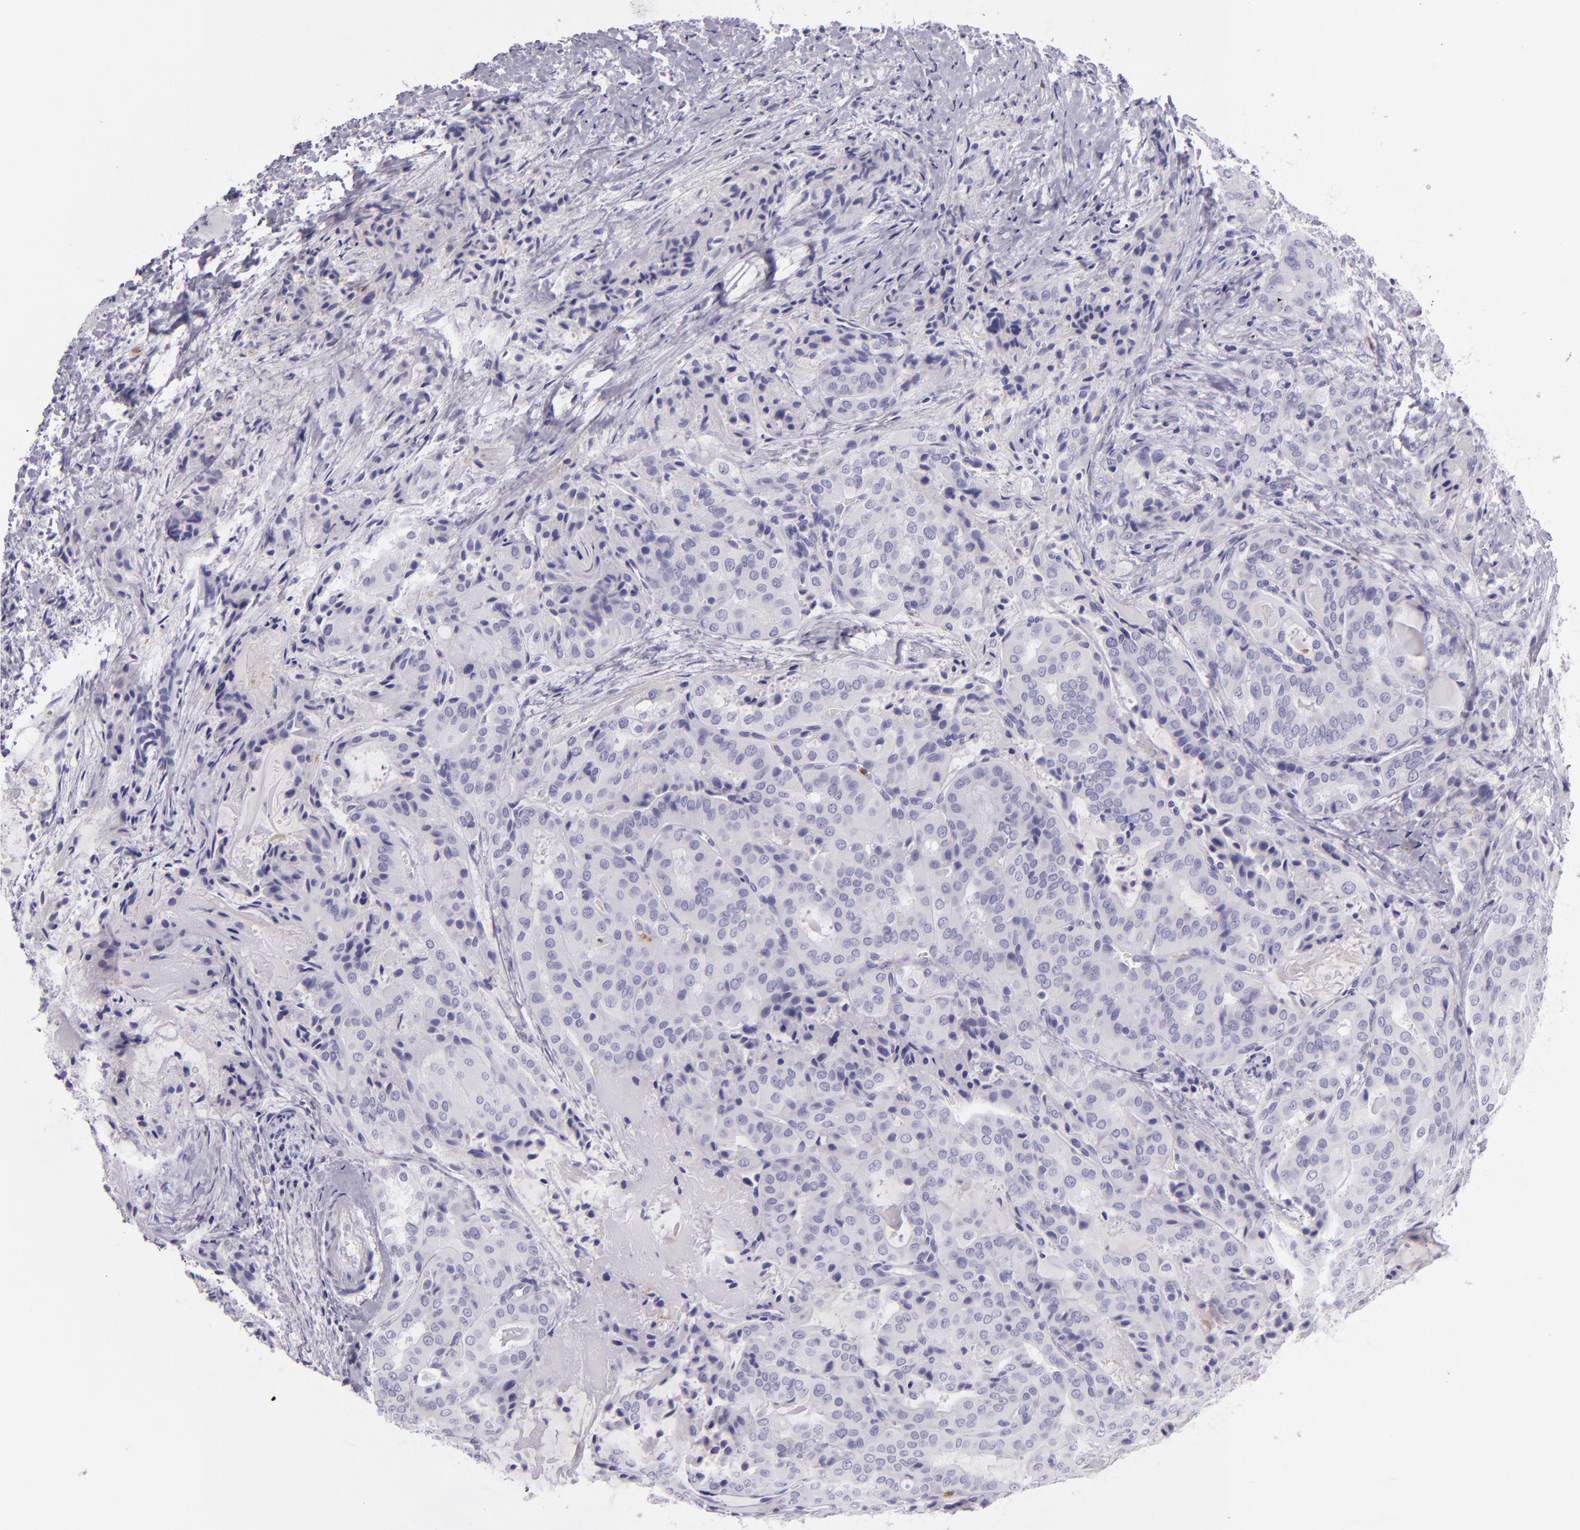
{"staining": {"intensity": "negative", "quantity": "none", "location": "none"}, "tissue": "thyroid cancer", "cell_type": "Tumor cells", "image_type": "cancer", "snomed": [{"axis": "morphology", "description": "Papillary adenocarcinoma, NOS"}, {"axis": "topography", "description": "Thyroid gland"}], "caption": "The image demonstrates no staining of tumor cells in thyroid papillary adenocarcinoma. The staining is performed using DAB (3,3'-diaminobenzidine) brown chromogen with nuclei counter-stained in using hematoxylin.", "gene": "CEACAM1", "patient": {"sex": "female", "age": 71}}